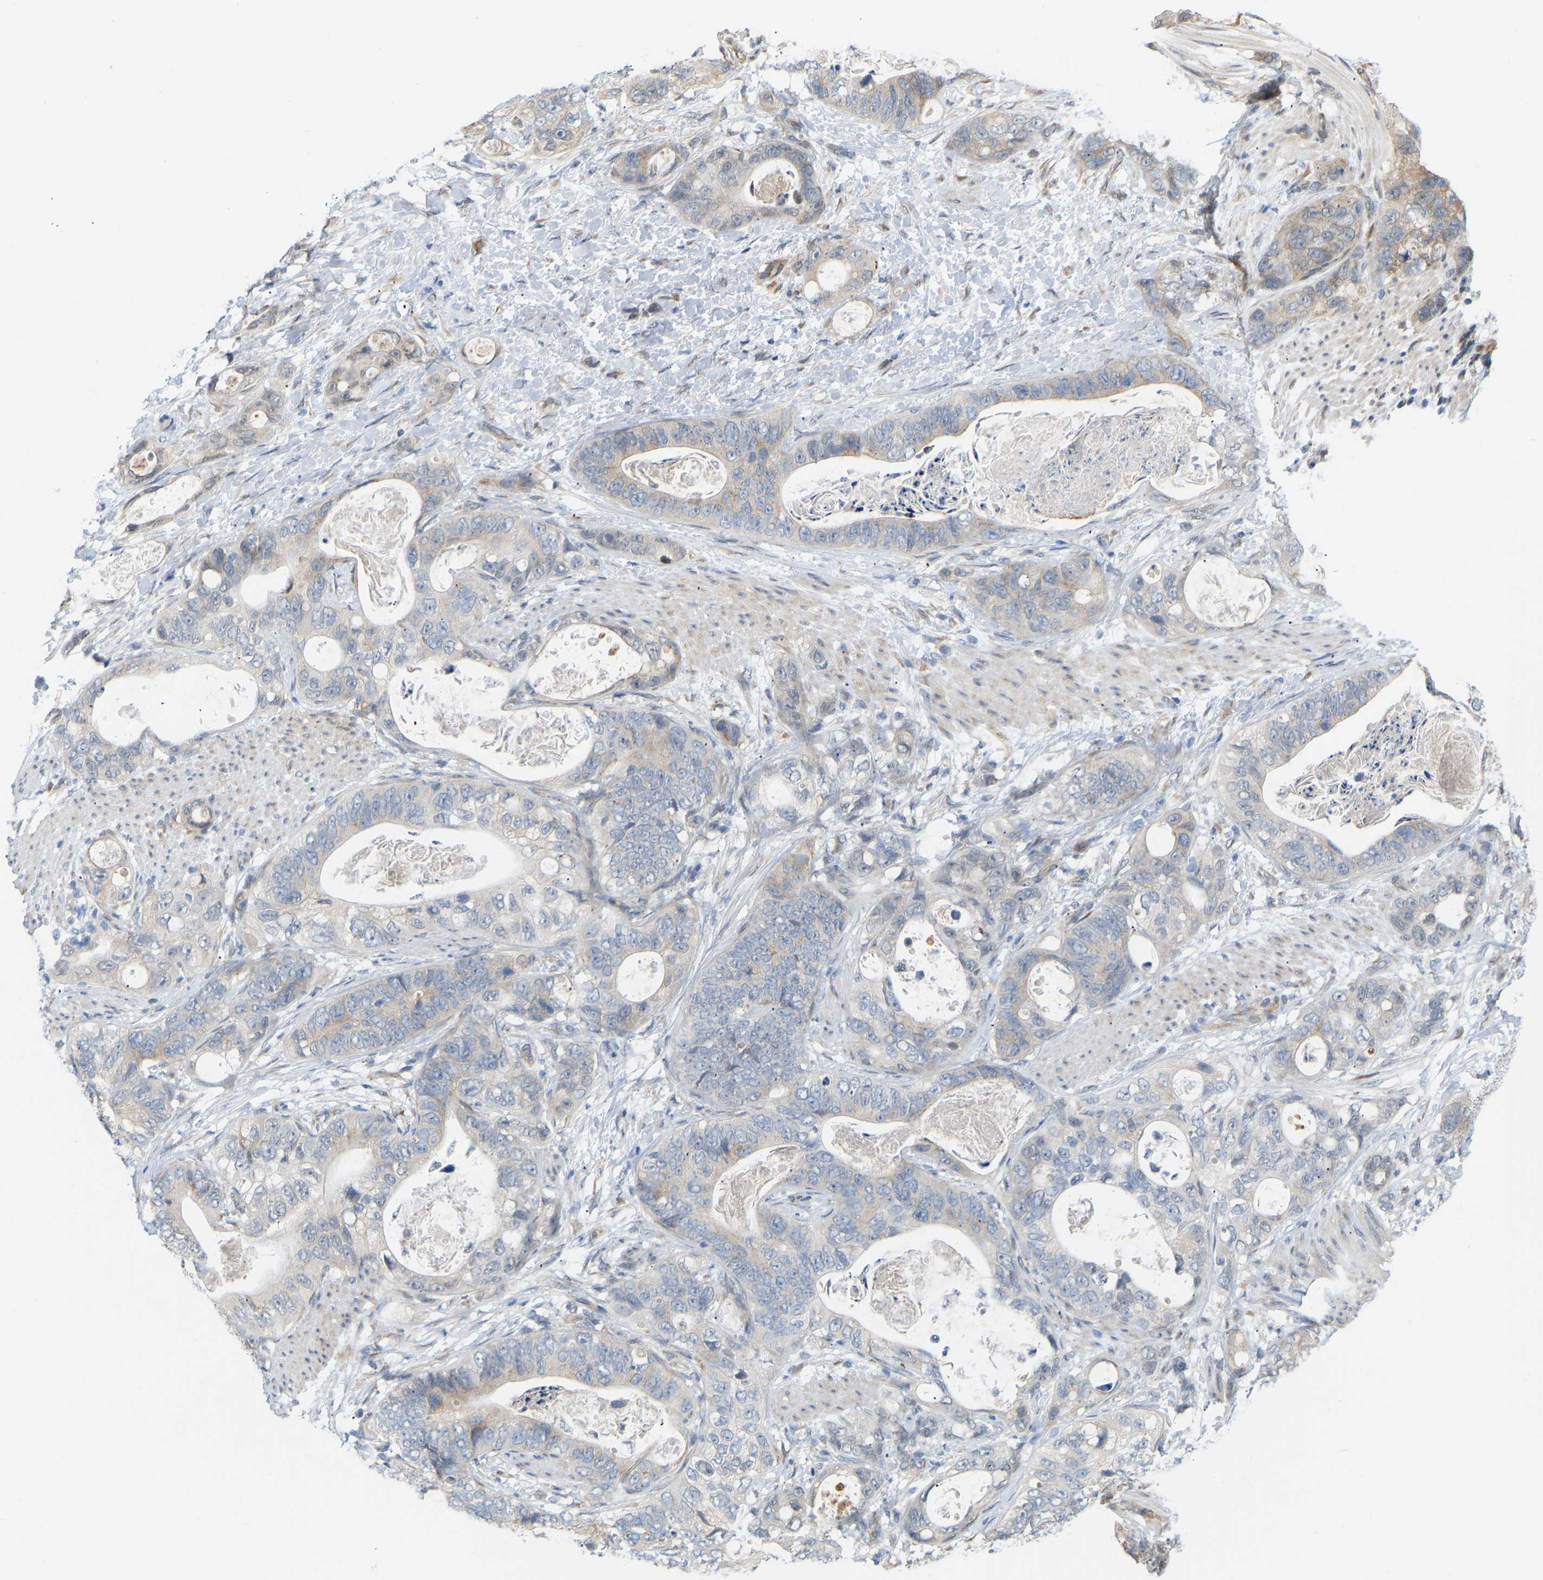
{"staining": {"intensity": "negative", "quantity": "none", "location": "none"}, "tissue": "stomach cancer", "cell_type": "Tumor cells", "image_type": "cancer", "snomed": [{"axis": "morphology", "description": "Normal tissue, NOS"}, {"axis": "morphology", "description": "Adenocarcinoma, NOS"}, {"axis": "topography", "description": "Stomach"}], "caption": "This is an IHC photomicrograph of stomach cancer. There is no expression in tumor cells.", "gene": "BEND3", "patient": {"sex": "female", "age": 89}}